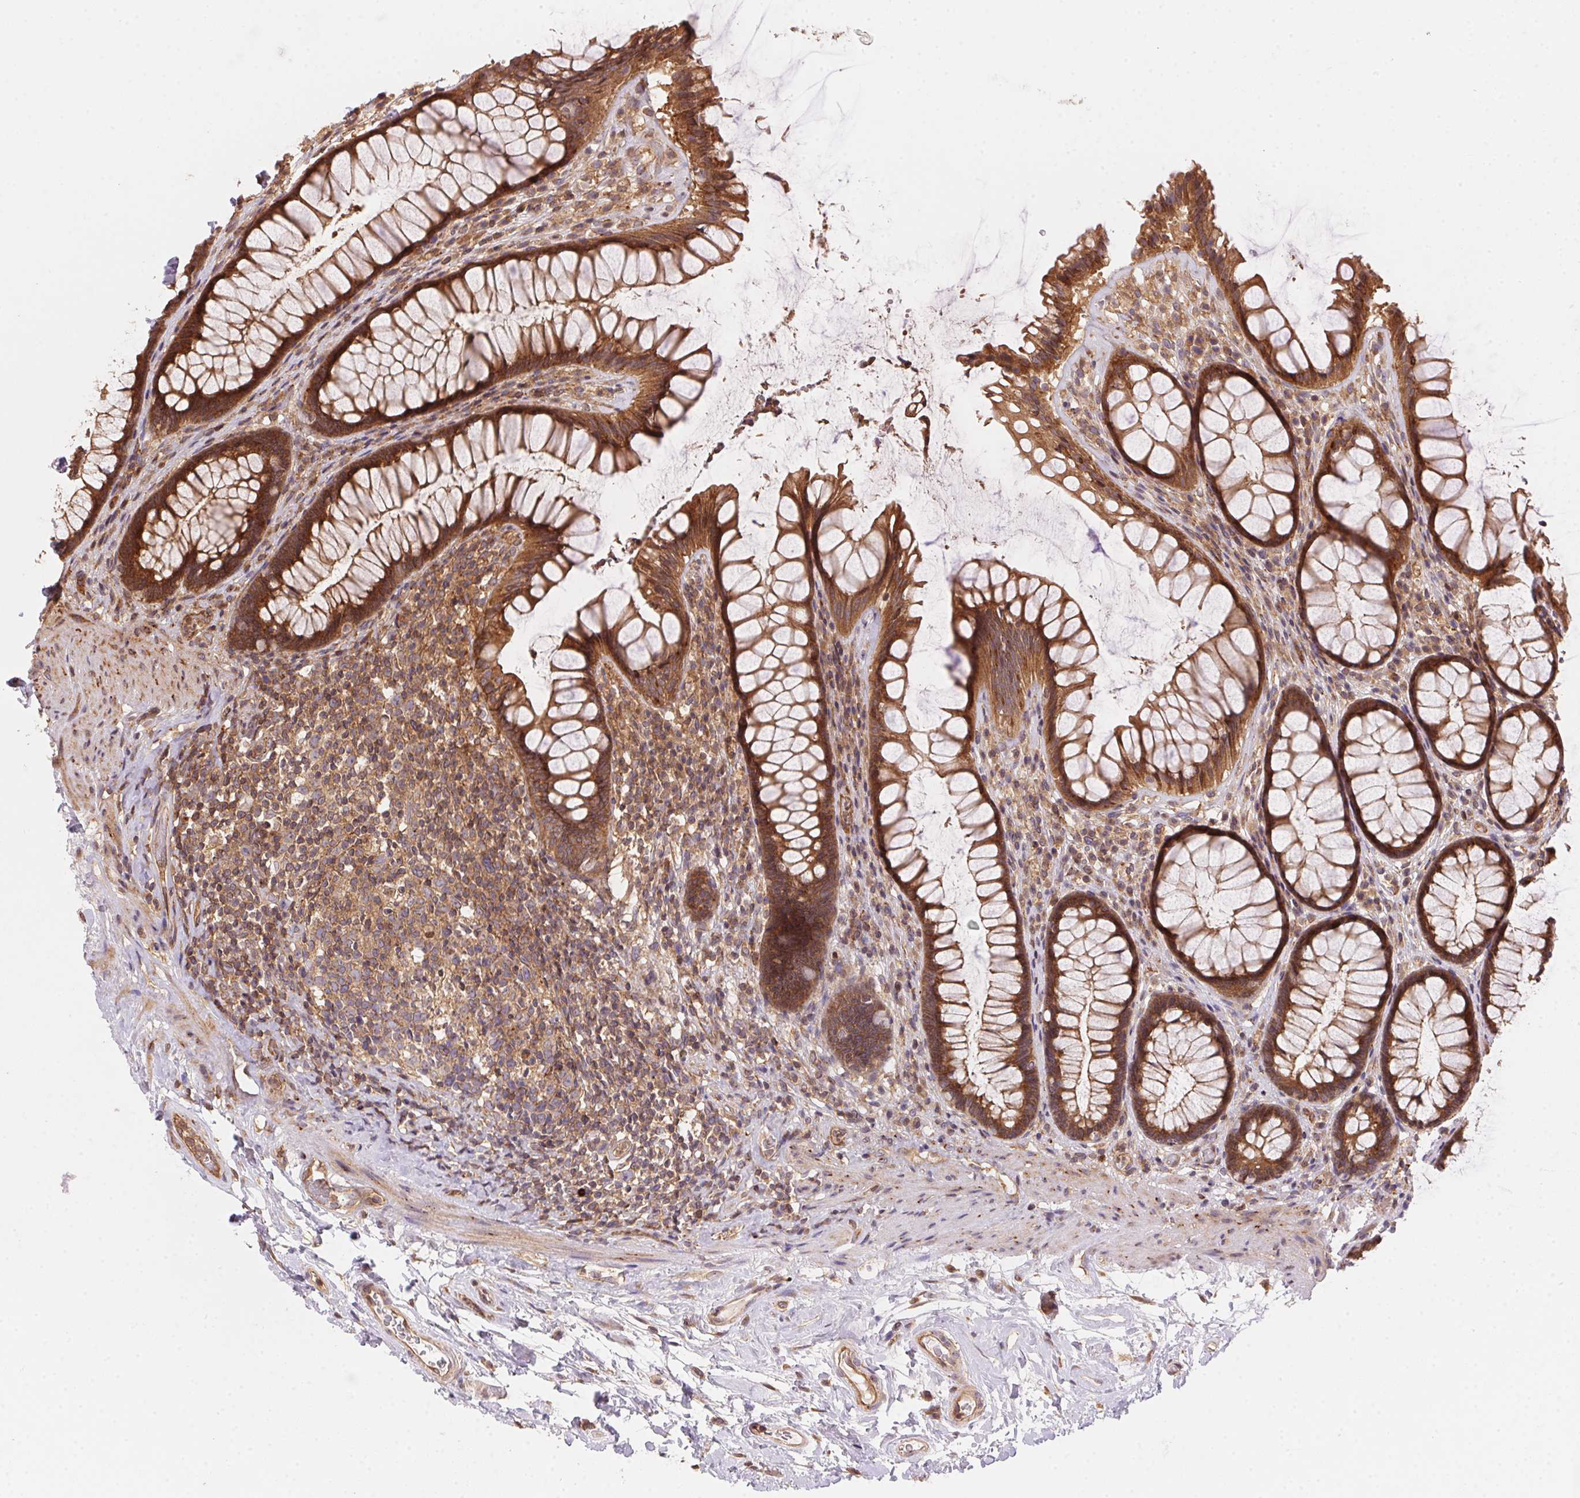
{"staining": {"intensity": "moderate", "quantity": ">75%", "location": "cytoplasmic/membranous"}, "tissue": "rectum", "cell_type": "Glandular cells", "image_type": "normal", "snomed": [{"axis": "morphology", "description": "Normal tissue, NOS"}, {"axis": "topography", "description": "Rectum"}], "caption": "An image of rectum stained for a protein reveals moderate cytoplasmic/membranous brown staining in glandular cells.", "gene": "MEX3D", "patient": {"sex": "male", "age": 72}}